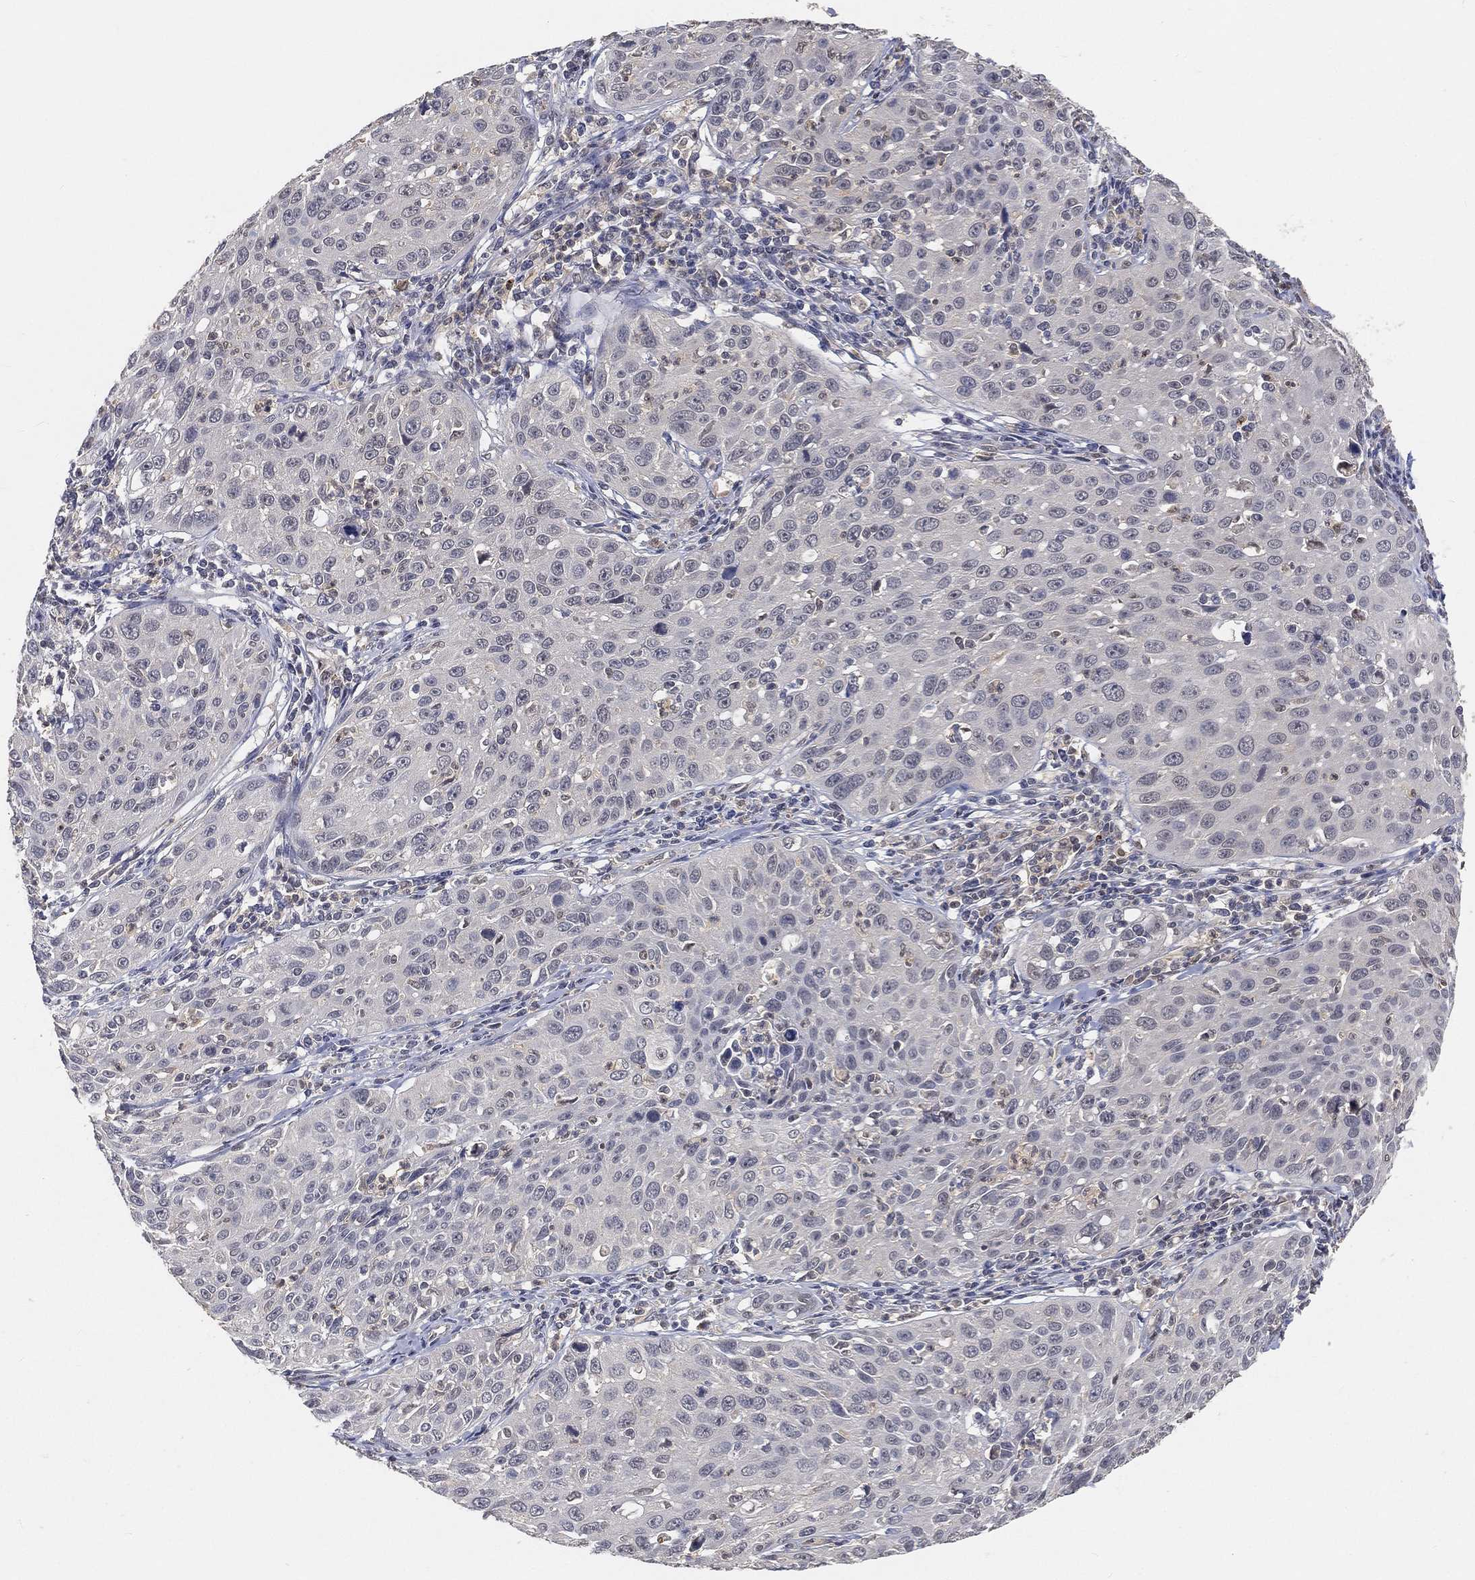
{"staining": {"intensity": "negative", "quantity": "none", "location": "none"}, "tissue": "cervical cancer", "cell_type": "Tumor cells", "image_type": "cancer", "snomed": [{"axis": "morphology", "description": "Squamous cell carcinoma, NOS"}, {"axis": "topography", "description": "Cervix"}], "caption": "An immunohistochemistry (IHC) photomicrograph of cervical cancer is shown. There is no staining in tumor cells of cervical cancer.", "gene": "MAPK1", "patient": {"sex": "female", "age": 26}}